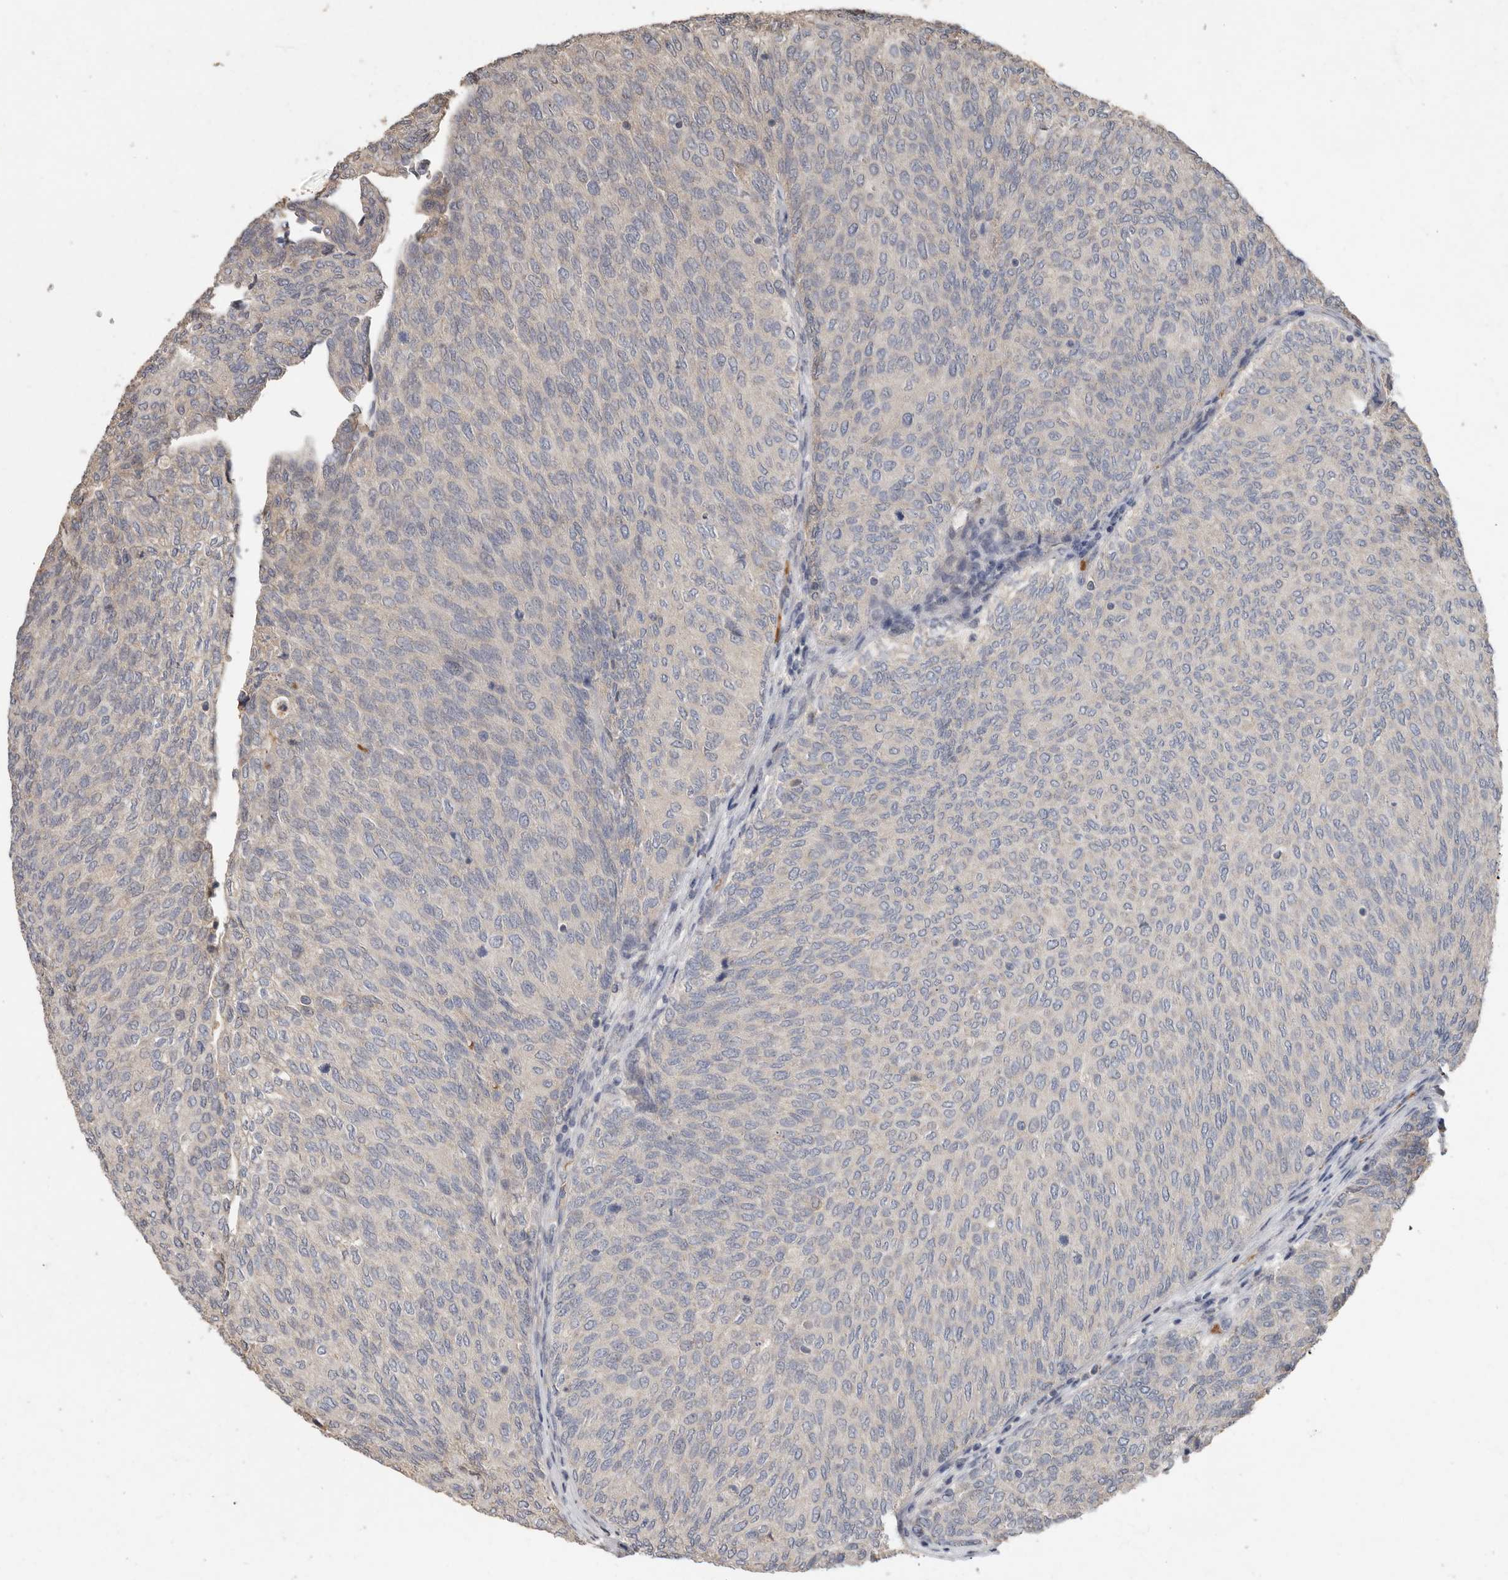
{"staining": {"intensity": "weak", "quantity": "<25%", "location": "cytoplasmic/membranous"}, "tissue": "urothelial cancer", "cell_type": "Tumor cells", "image_type": "cancer", "snomed": [{"axis": "morphology", "description": "Urothelial carcinoma, Low grade"}, {"axis": "topography", "description": "Urinary bladder"}], "caption": "High magnification brightfield microscopy of urothelial carcinoma (low-grade) stained with DAB (3,3'-diaminobenzidine) (brown) and counterstained with hematoxylin (blue): tumor cells show no significant positivity. (IHC, brightfield microscopy, high magnification).", "gene": "KIF26B", "patient": {"sex": "female", "age": 79}}